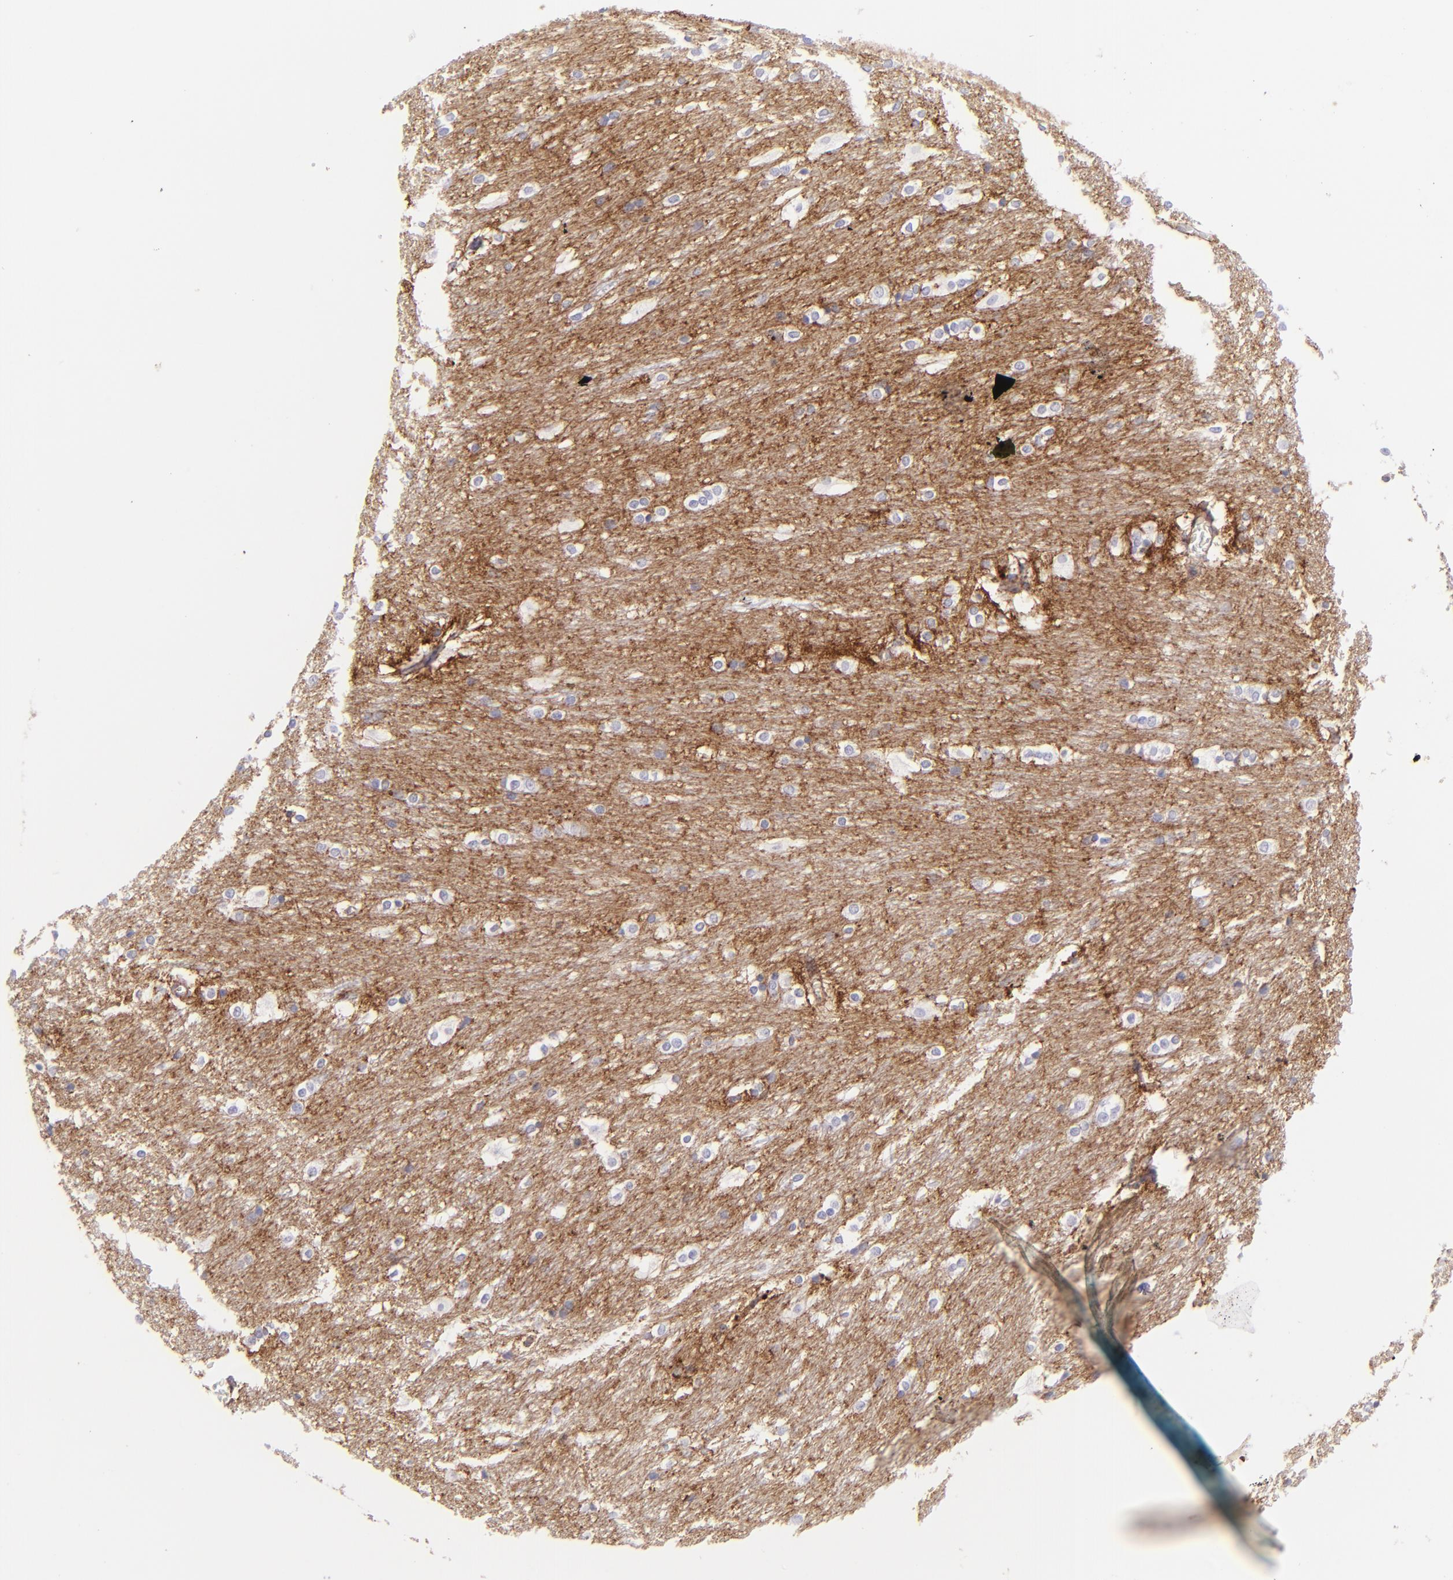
{"staining": {"intensity": "negative", "quantity": "none", "location": "none"}, "tissue": "caudate", "cell_type": "Glial cells", "image_type": "normal", "snomed": [{"axis": "morphology", "description": "Normal tissue, NOS"}, {"axis": "topography", "description": "Lateral ventricle wall"}], "caption": "This is an immunohistochemistry (IHC) photomicrograph of benign human caudate. There is no staining in glial cells.", "gene": "CD81", "patient": {"sex": "female", "age": 19}}